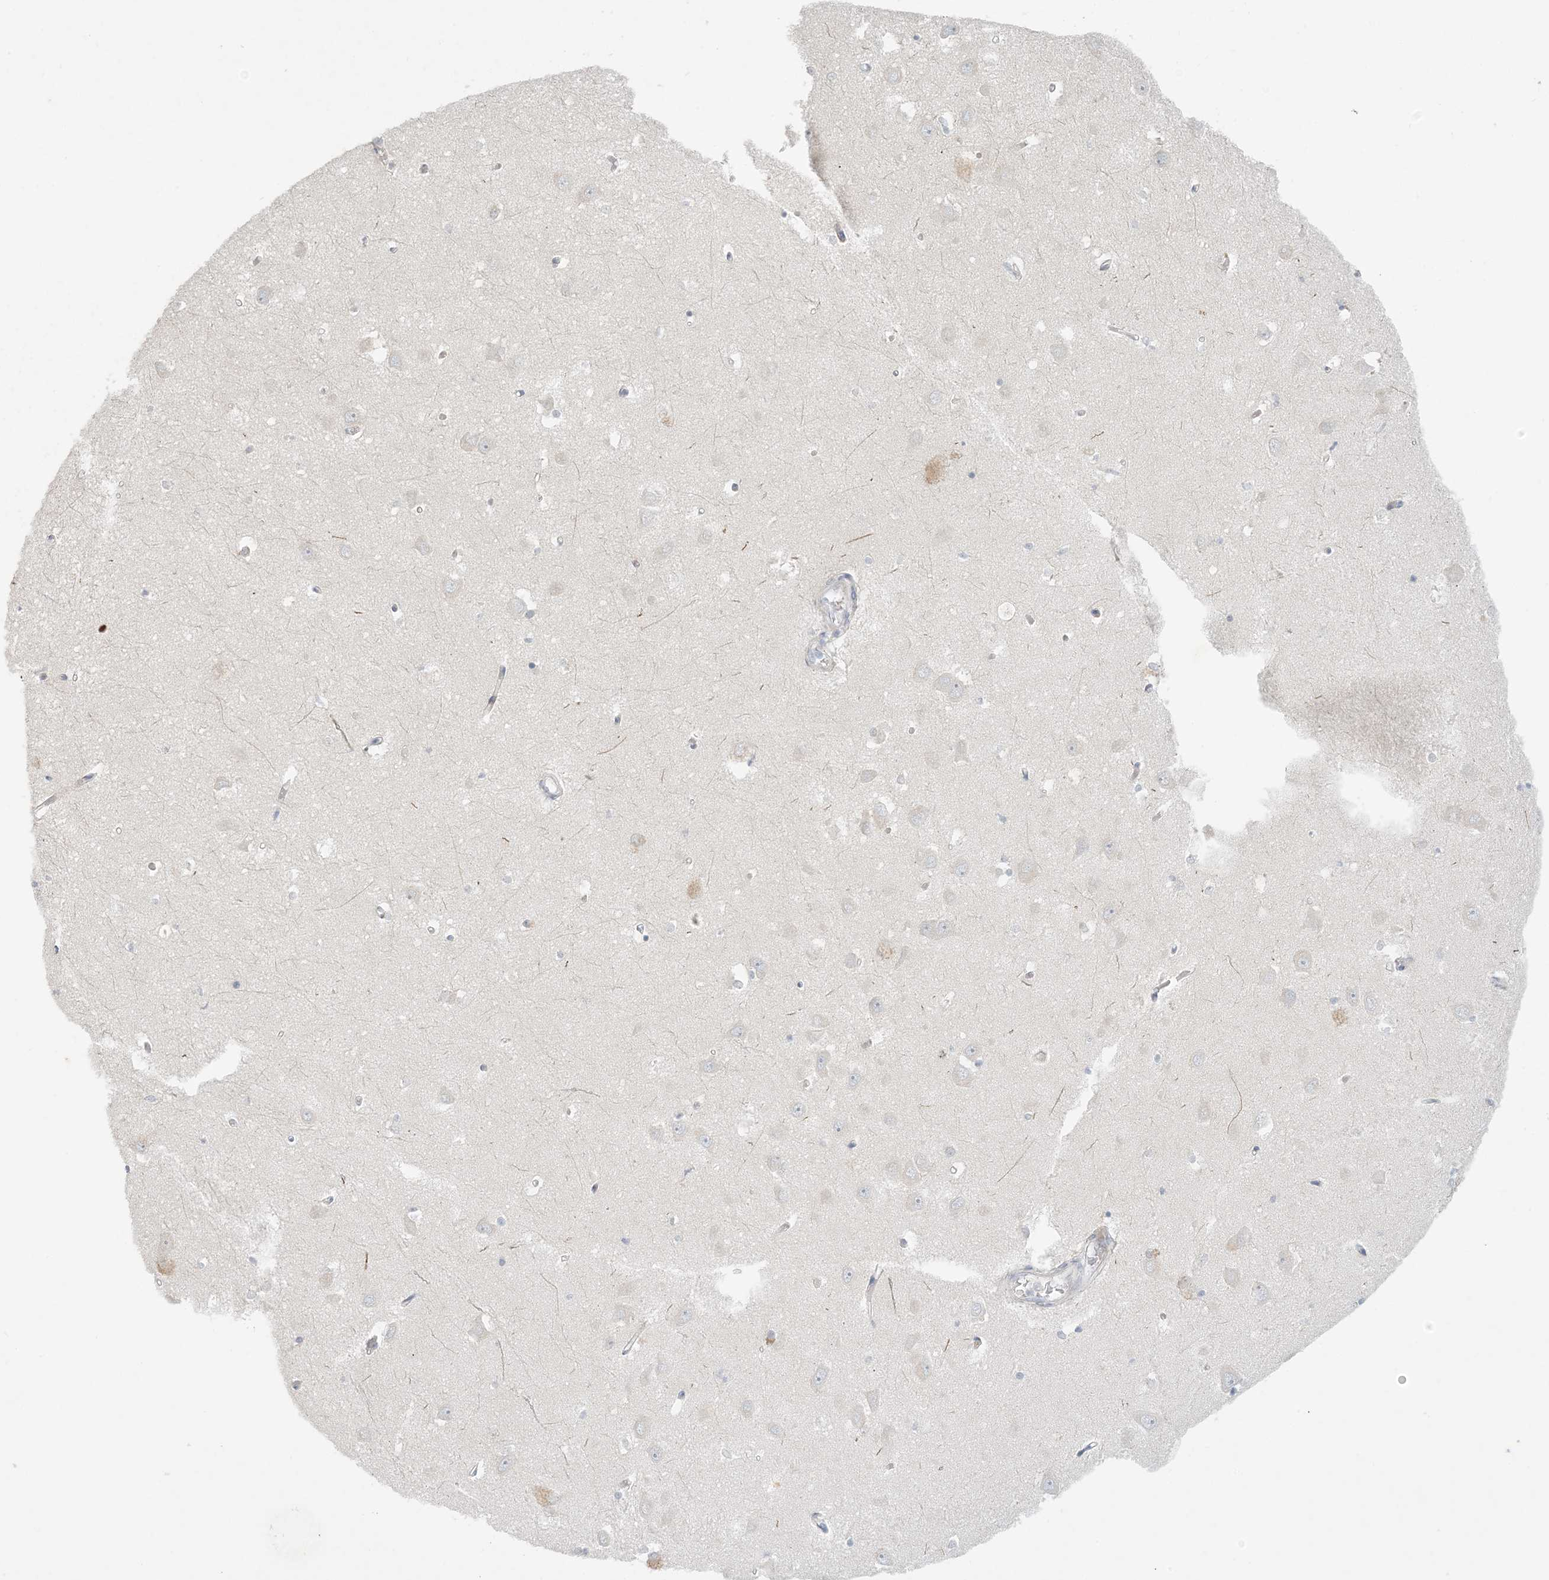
{"staining": {"intensity": "negative", "quantity": "none", "location": "none"}, "tissue": "hippocampus", "cell_type": "Glial cells", "image_type": "normal", "snomed": [{"axis": "morphology", "description": "Normal tissue, NOS"}, {"axis": "topography", "description": "Hippocampus"}], "caption": "This is an IHC micrograph of benign hippocampus. There is no staining in glial cells.", "gene": "ZNF385D", "patient": {"sex": "male", "age": 70}}